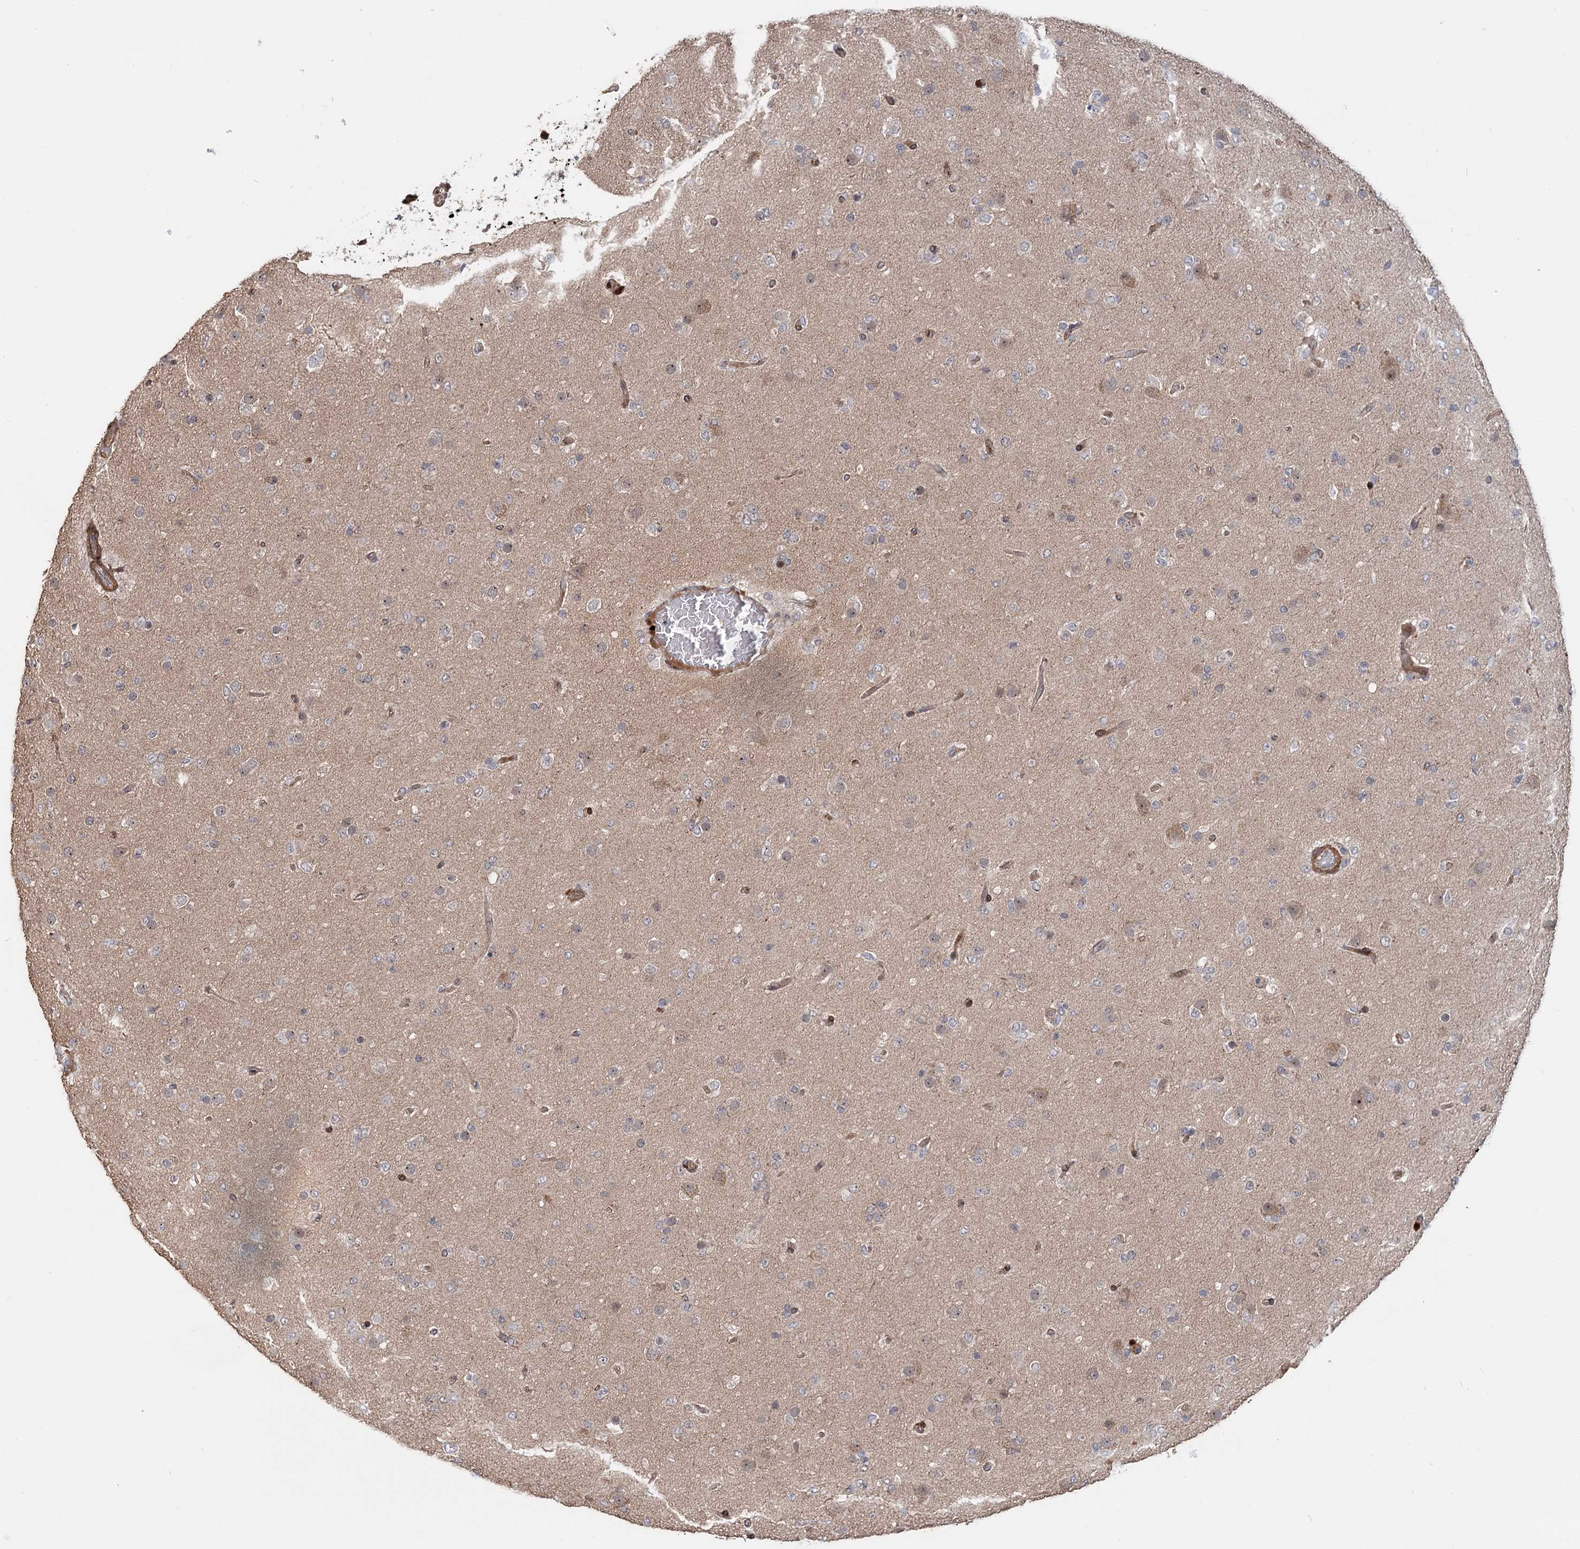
{"staining": {"intensity": "moderate", "quantity": "<25%", "location": "nuclear"}, "tissue": "glioma", "cell_type": "Tumor cells", "image_type": "cancer", "snomed": [{"axis": "morphology", "description": "Glioma, malignant, Low grade"}, {"axis": "topography", "description": "Brain"}], "caption": "Human glioma stained with a brown dye demonstrates moderate nuclear positive positivity in about <25% of tumor cells.", "gene": "PIK3C2A", "patient": {"sex": "male", "age": 65}}